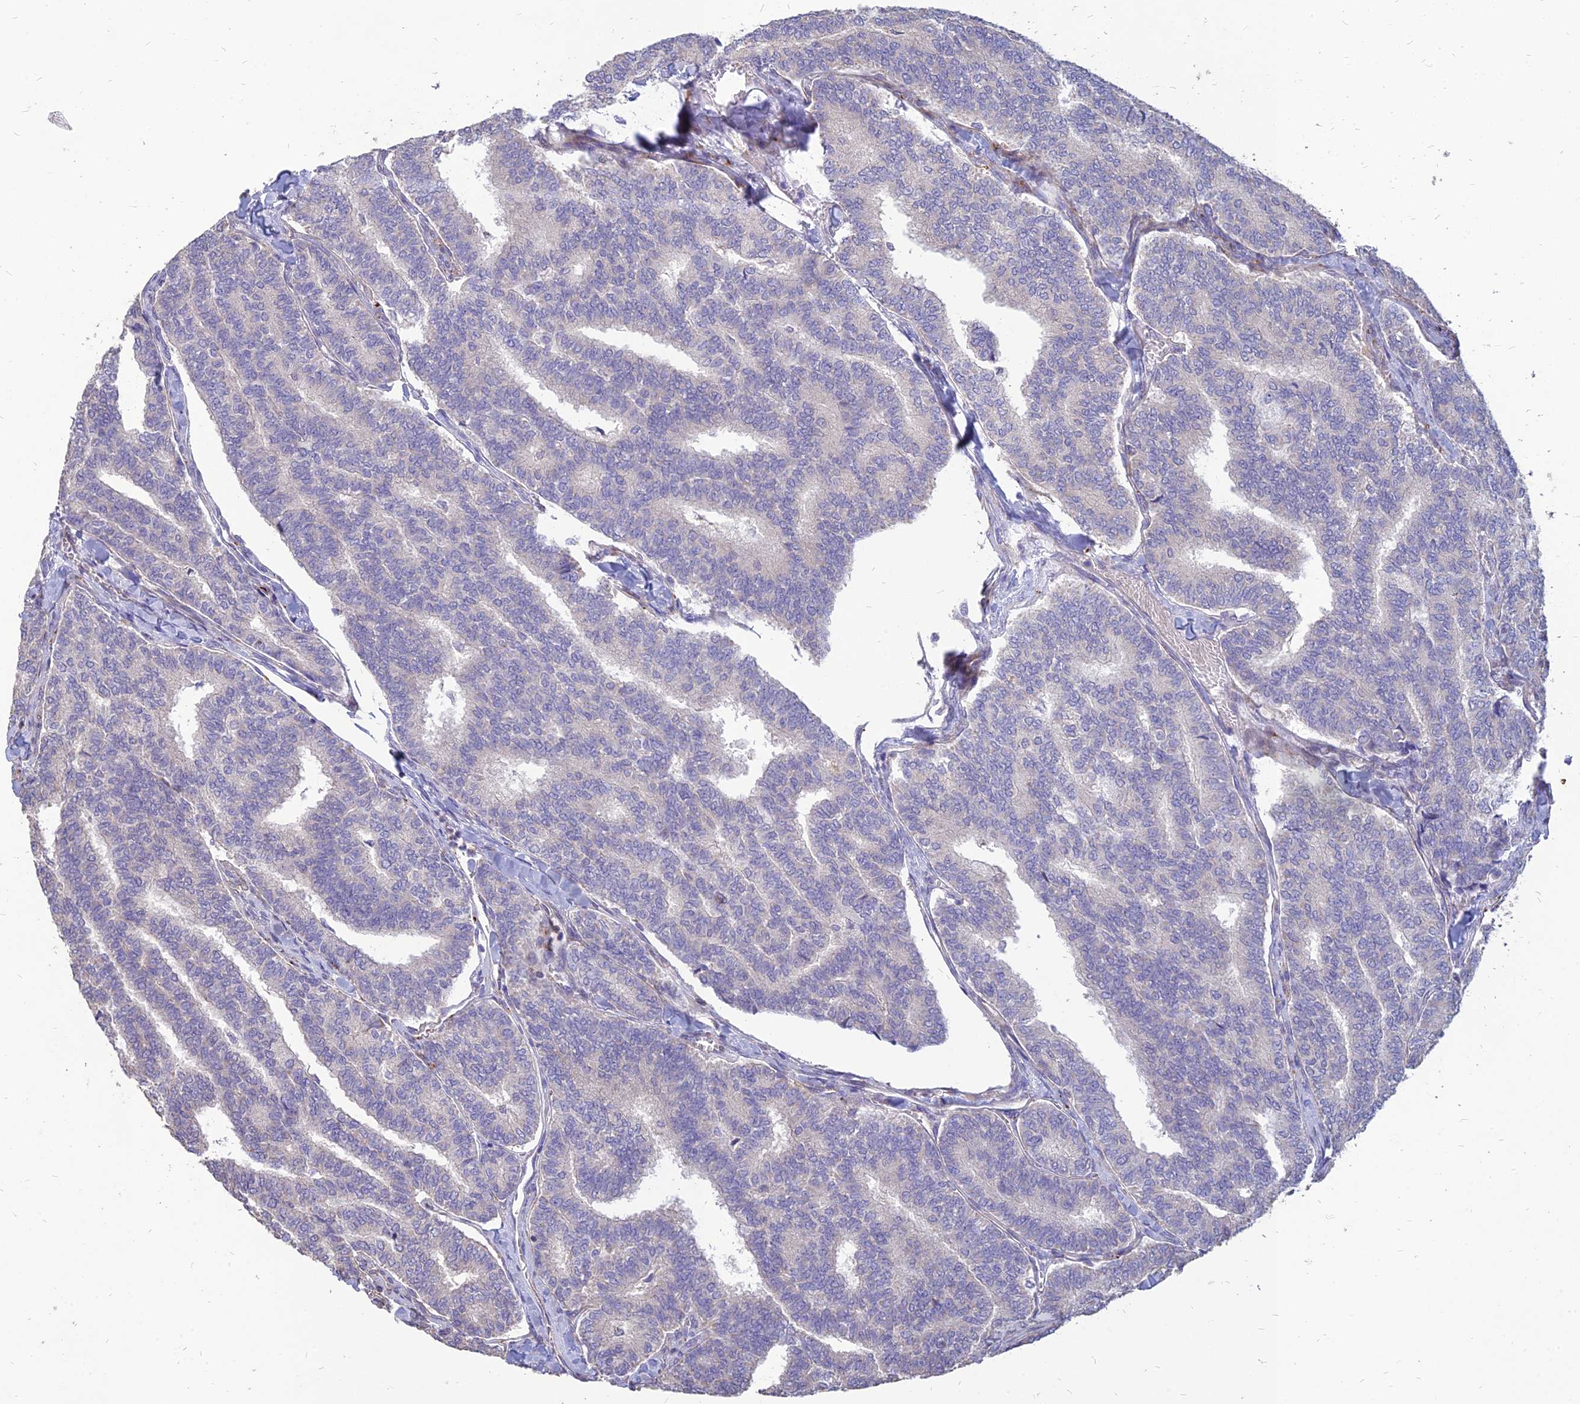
{"staining": {"intensity": "negative", "quantity": "none", "location": "none"}, "tissue": "thyroid cancer", "cell_type": "Tumor cells", "image_type": "cancer", "snomed": [{"axis": "morphology", "description": "Papillary adenocarcinoma, NOS"}, {"axis": "topography", "description": "Thyroid gland"}], "caption": "Thyroid cancer stained for a protein using immunohistochemistry displays no positivity tumor cells.", "gene": "ST3GAL6", "patient": {"sex": "female", "age": 35}}